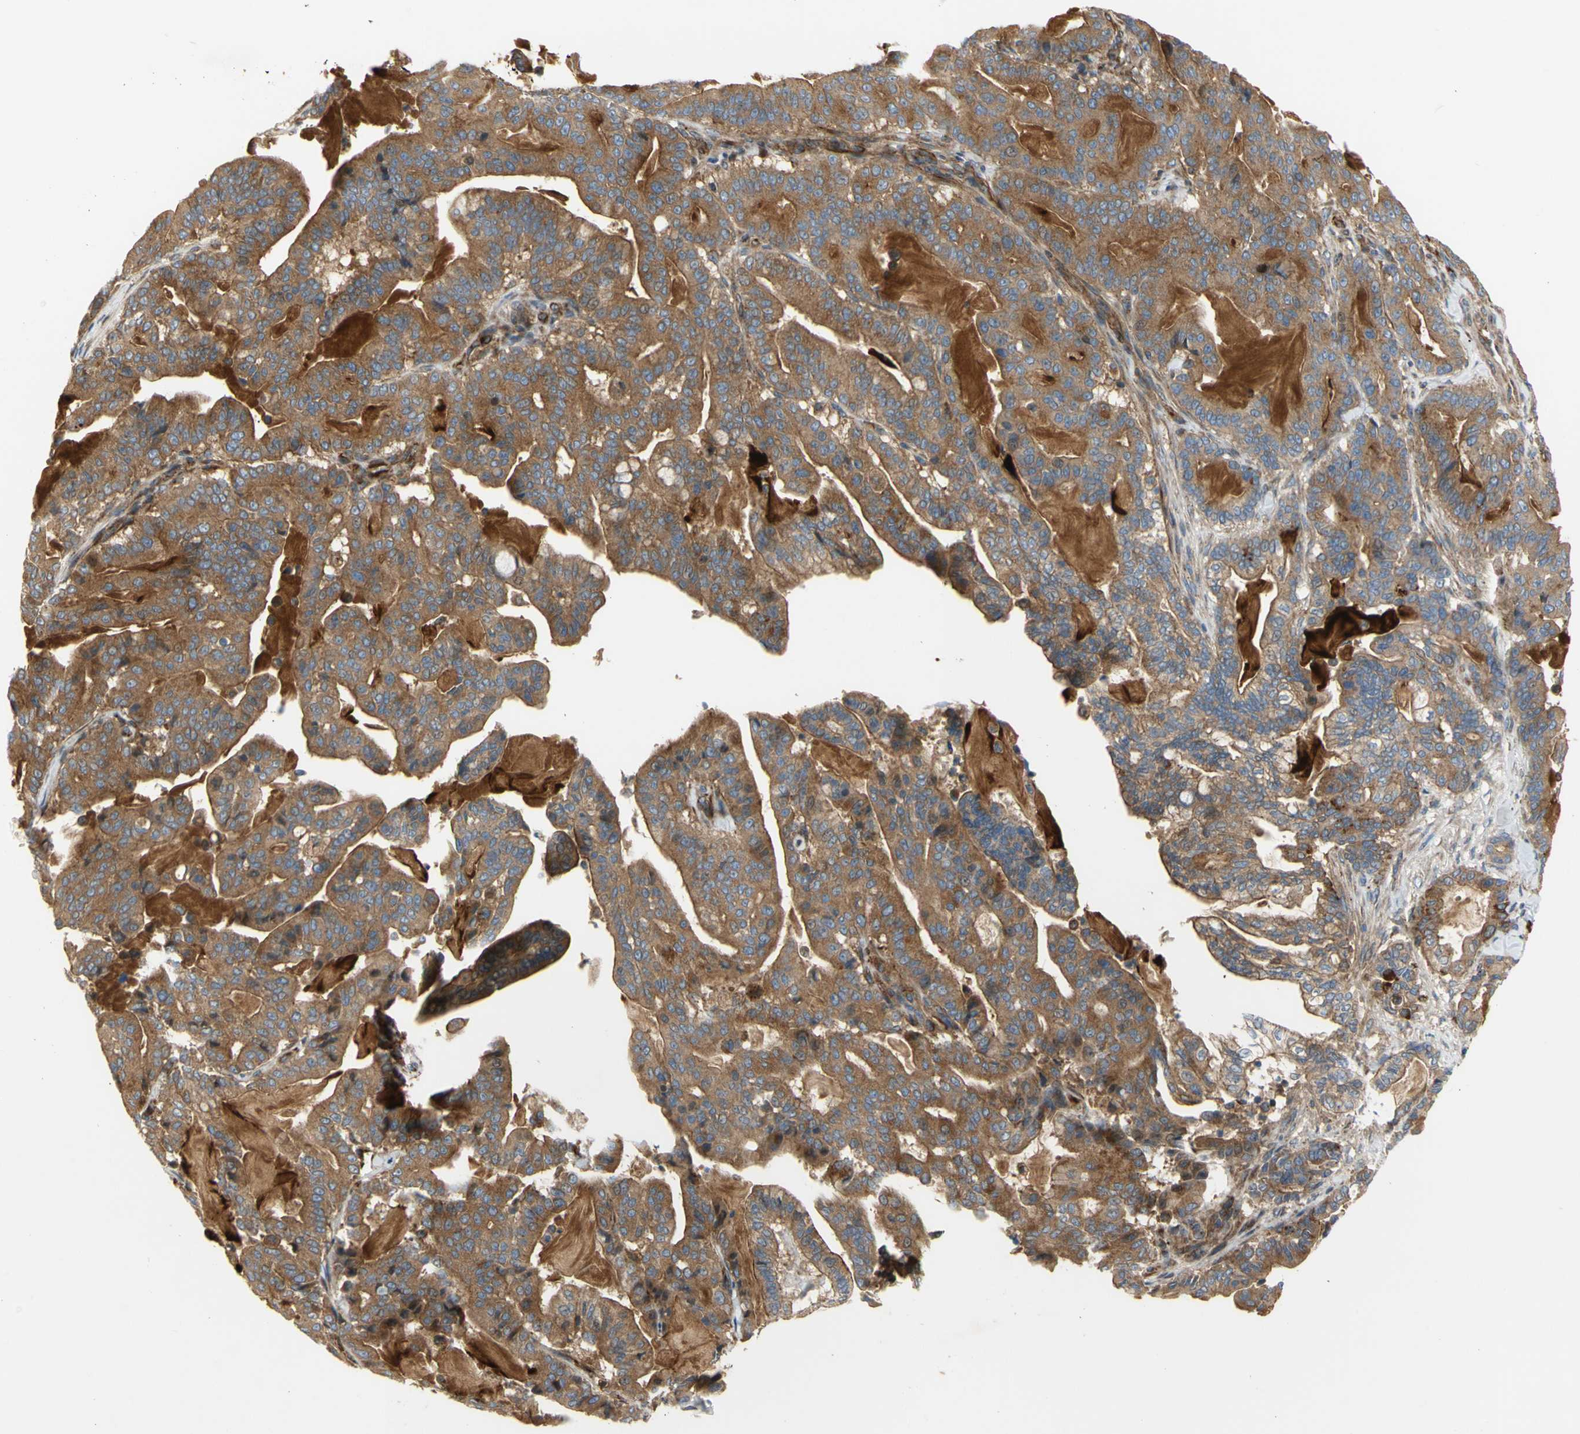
{"staining": {"intensity": "strong", "quantity": "25%-75%", "location": "cytoplasmic/membranous"}, "tissue": "pancreatic cancer", "cell_type": "Tumor cells", "image_type": "cancer", "snomed": [{"axis": "morphology", "description": "Adenocarcinoma, NOS"}, {"axis": "topography", "description": "Pancreas"}], "caption": "Tumor cells reveal strong cytoplasmic/membranous staining in about 25%-75% of cells in adenocarcinoma (pancreatic).", "gene": "TUBG2", "patient": {"sex": "male", "age": 63}}